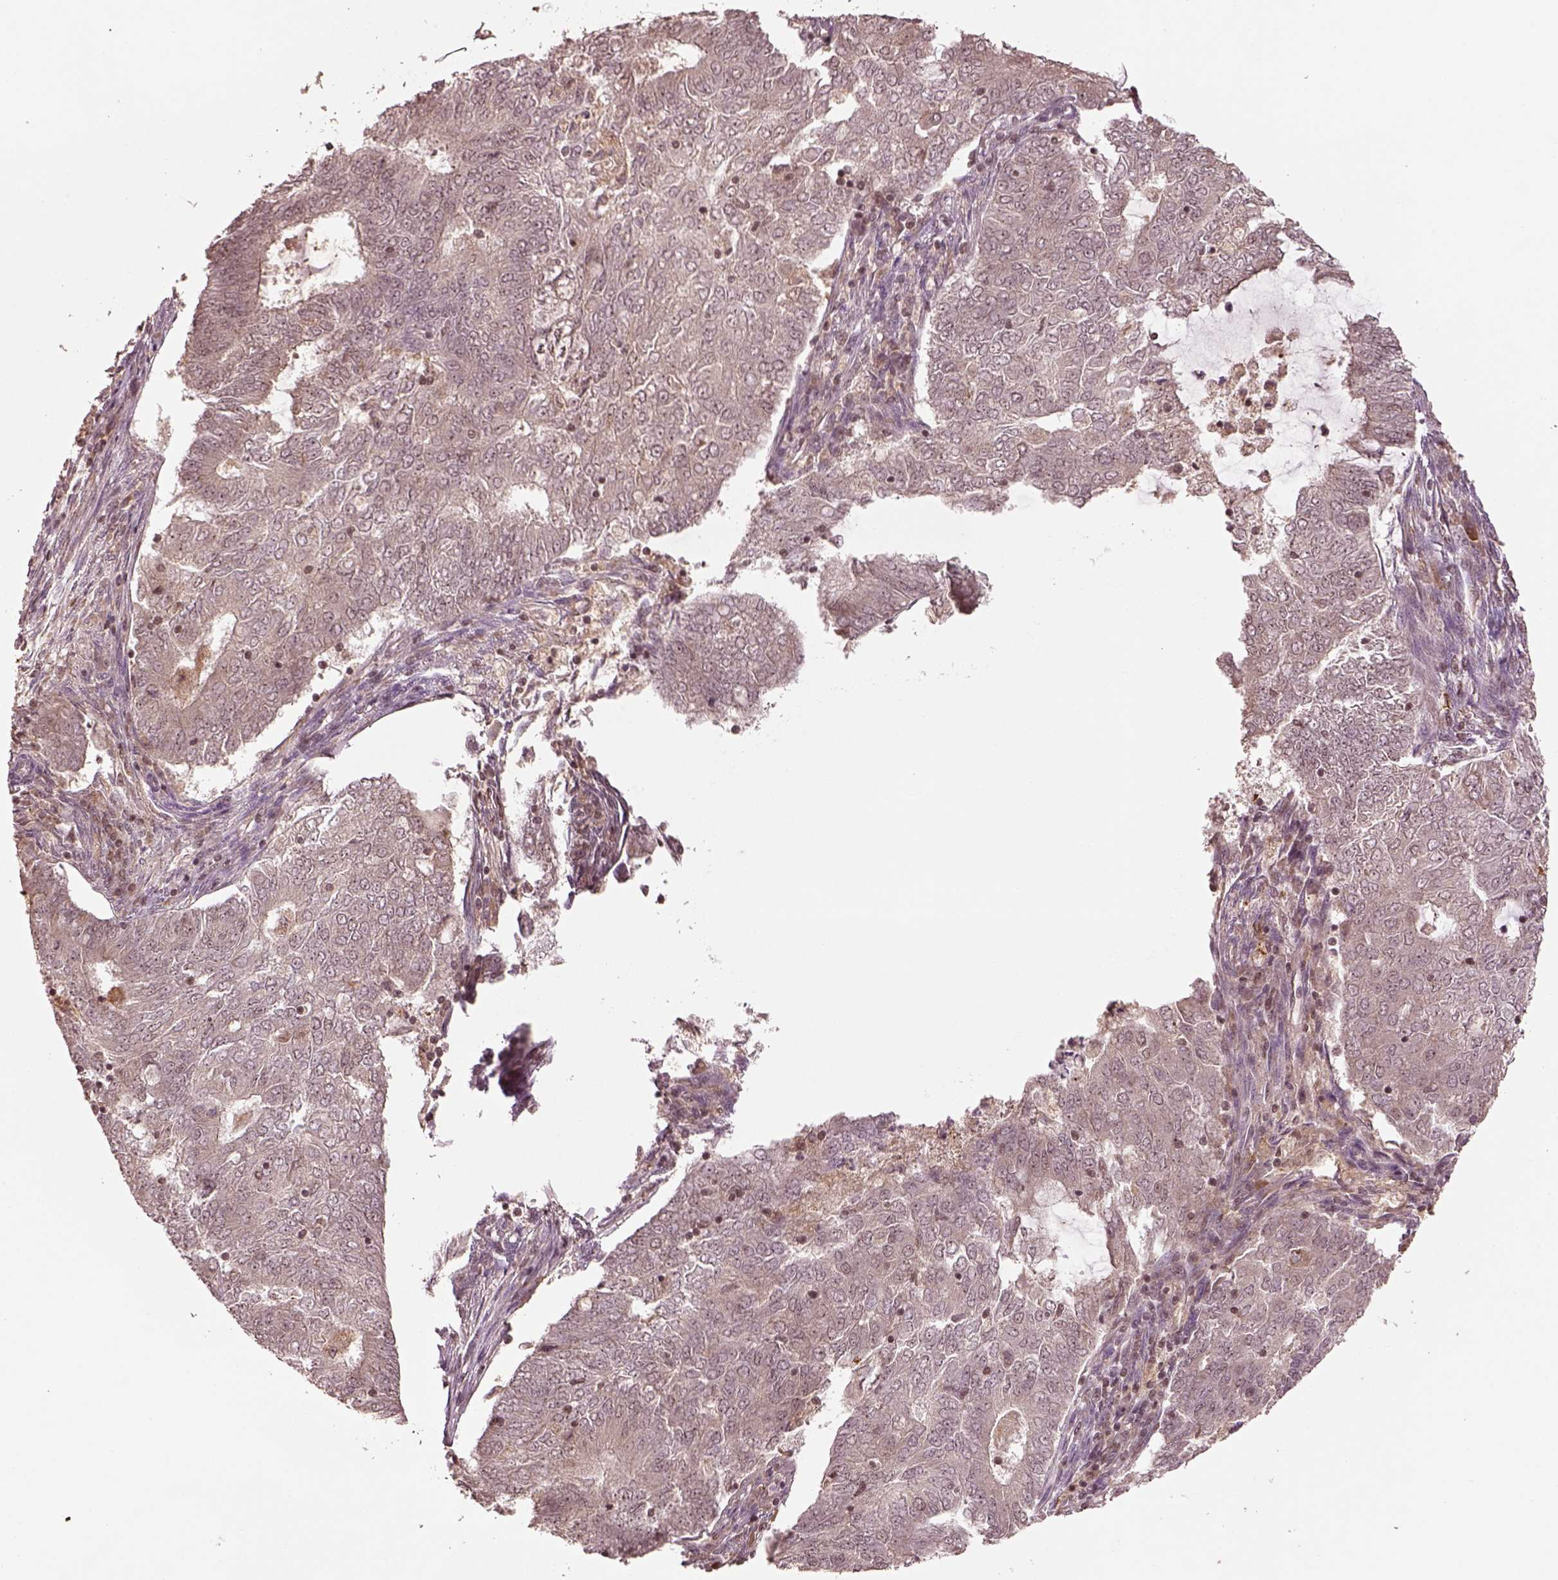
{"staining": {"intensity": "negative", "quantity": "none", "location": "none"}, "tissue": "endometrial cancer", "cell_type": "Tumor cells", "image_type": "cancer", "snomed": [{"axis": "morphology", "description": "Adenocarcinoma, NOS"}, {"axis": "topography", "description": "Endometrium"}], "caption": "DAB (3,3'-diaminobenzidine) immunohistochemical staining of human endometrial cancer (adenocarcinoma) shows no significant staining in tumor cells.", "gene": "BRD9", "patient": {"sex": "female", "age": 62}}